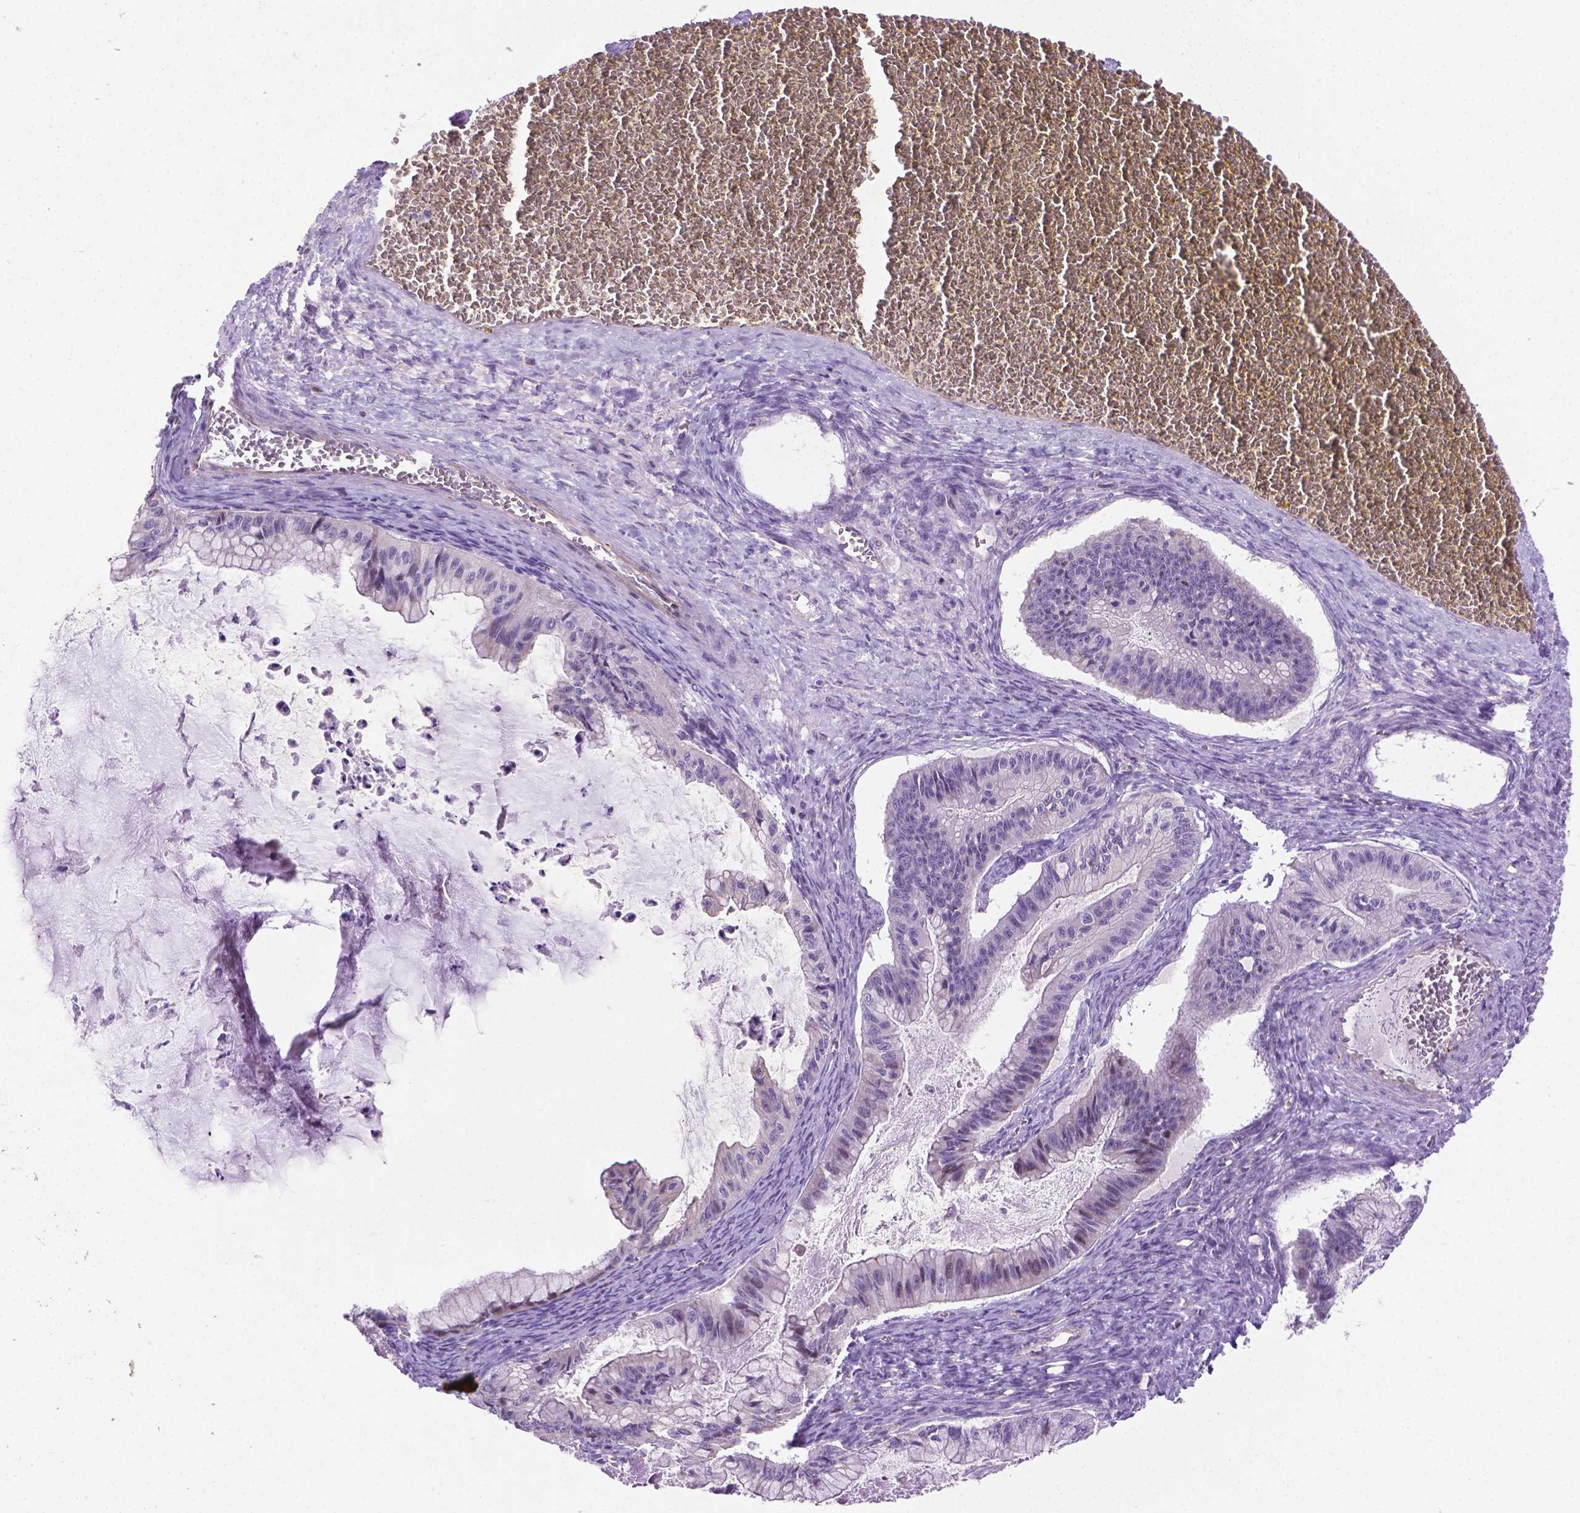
{"staining": {"intensity": "negative", "quantity": "none", "location": "none"}, "tissue": "ovarian cancer", "cell_type": "Tumor cells", "image_type": "cancer", "snomed": [{"axis": "morphology", "description": "Cystadenocarcinoma, mucinous, NOS"}, {"axis": "topography", "description": "Ovary"}], "caption": "DAB (3,3'-diaminobenzidine) immunohistochemical staining of human ovarian mucinous cystadenocarcinoma displays no significant staining in tumor cells.", "gene": "CCER2", "patient": {"sex": "female", "age": 72}}